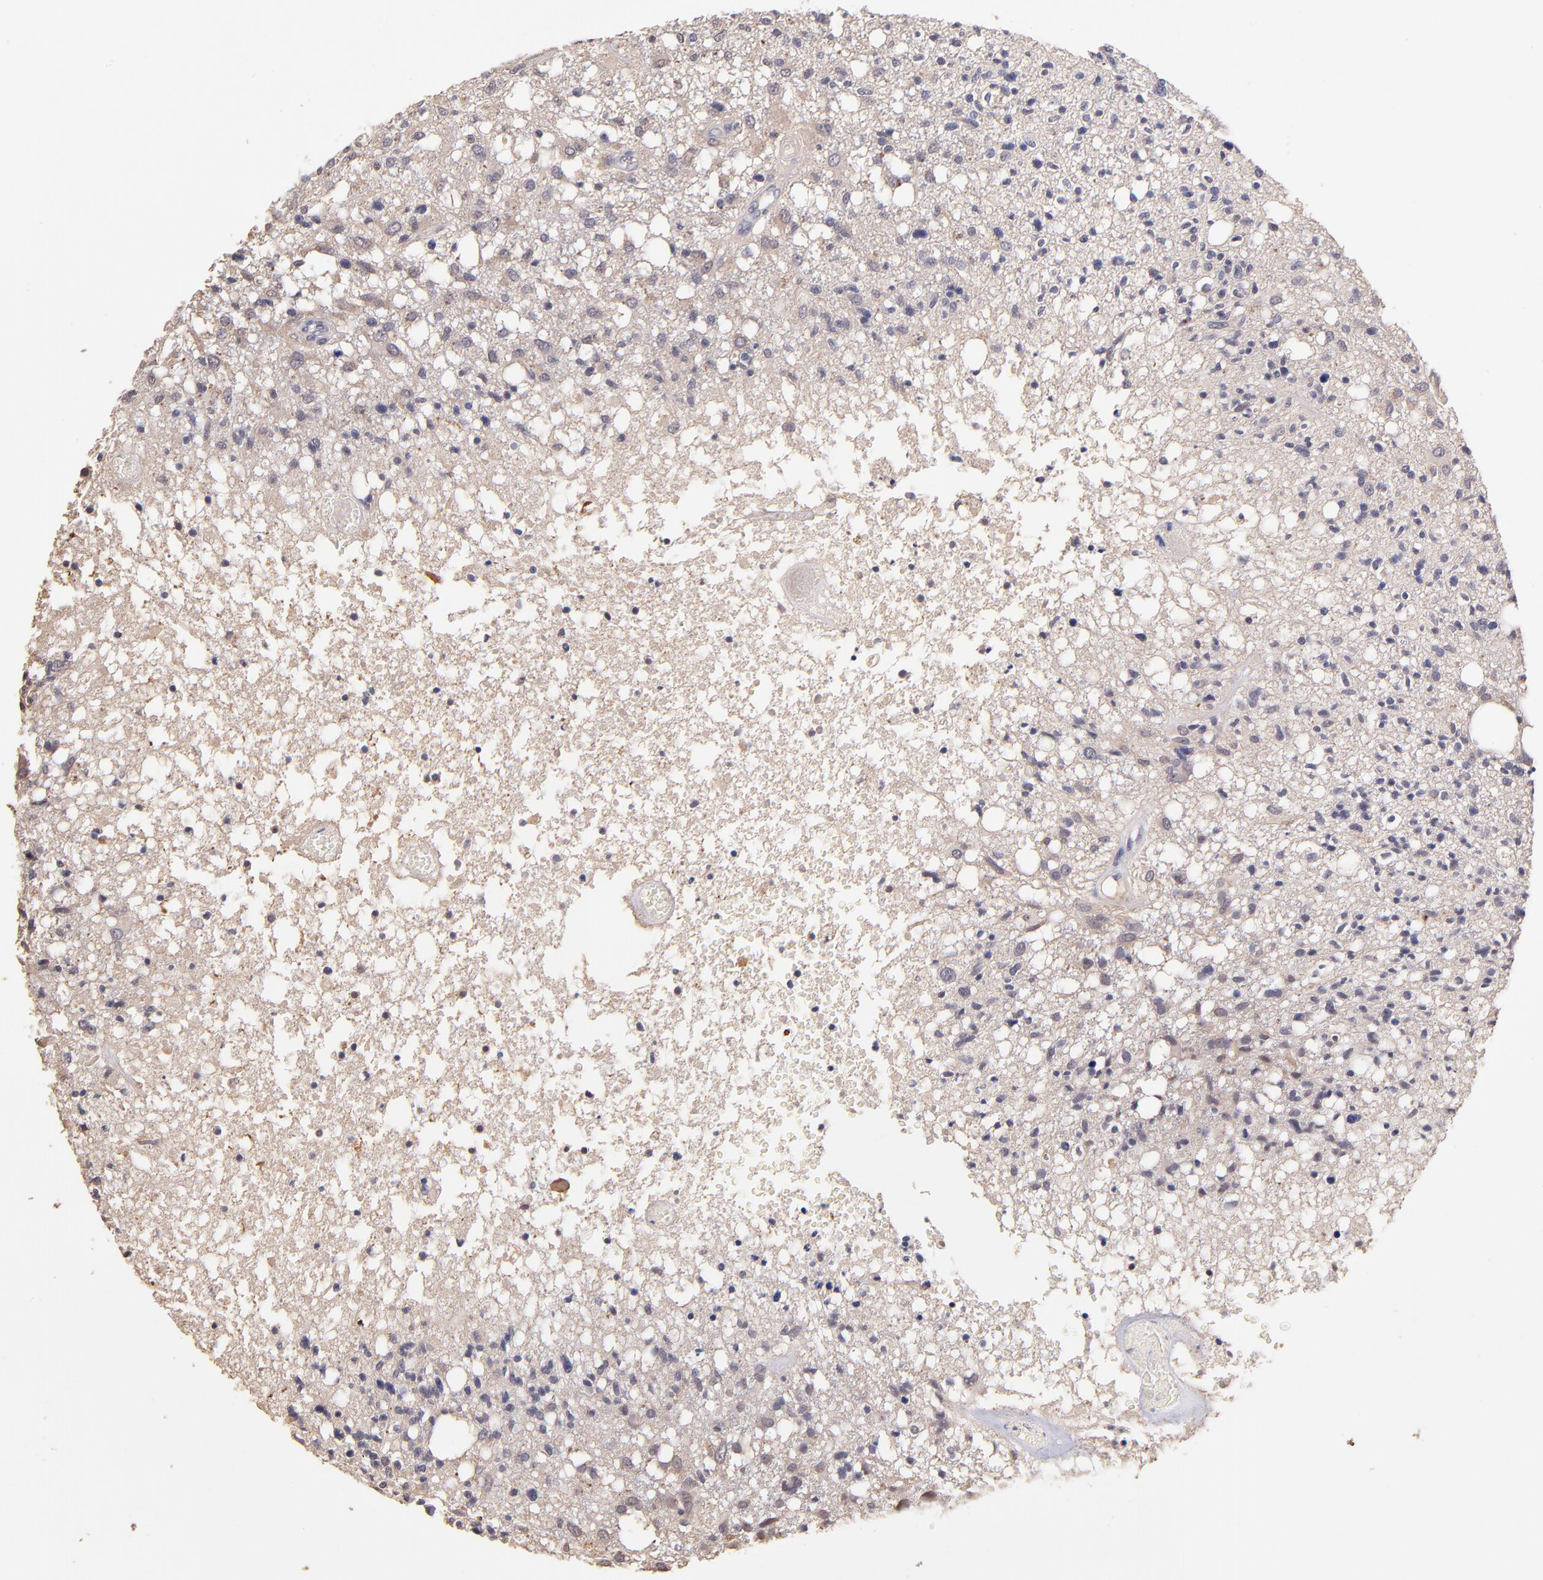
{"staining": {"intensity": "negative", "quantity": "none", "location": "none"}, "tissue": "glioma", "cell_type": "Tumor cells", "image_type": "cancer", "snomed": [{"axis": "morphology", "description": "Glioma, malignant, High grade"}, {"axis": "topography", "description": "Cerebral cortex"}], "caption": "Histopathology image shows no significant protein expression in tumor cells of glioma. Brightfield microscopy of immunohistochemistry (IHC) stained with DAB (brown) and hematoxylin (blue), captured at high magnification.", "gene": "RNASEL", "patient": {"sex": "male", "age": 76}}